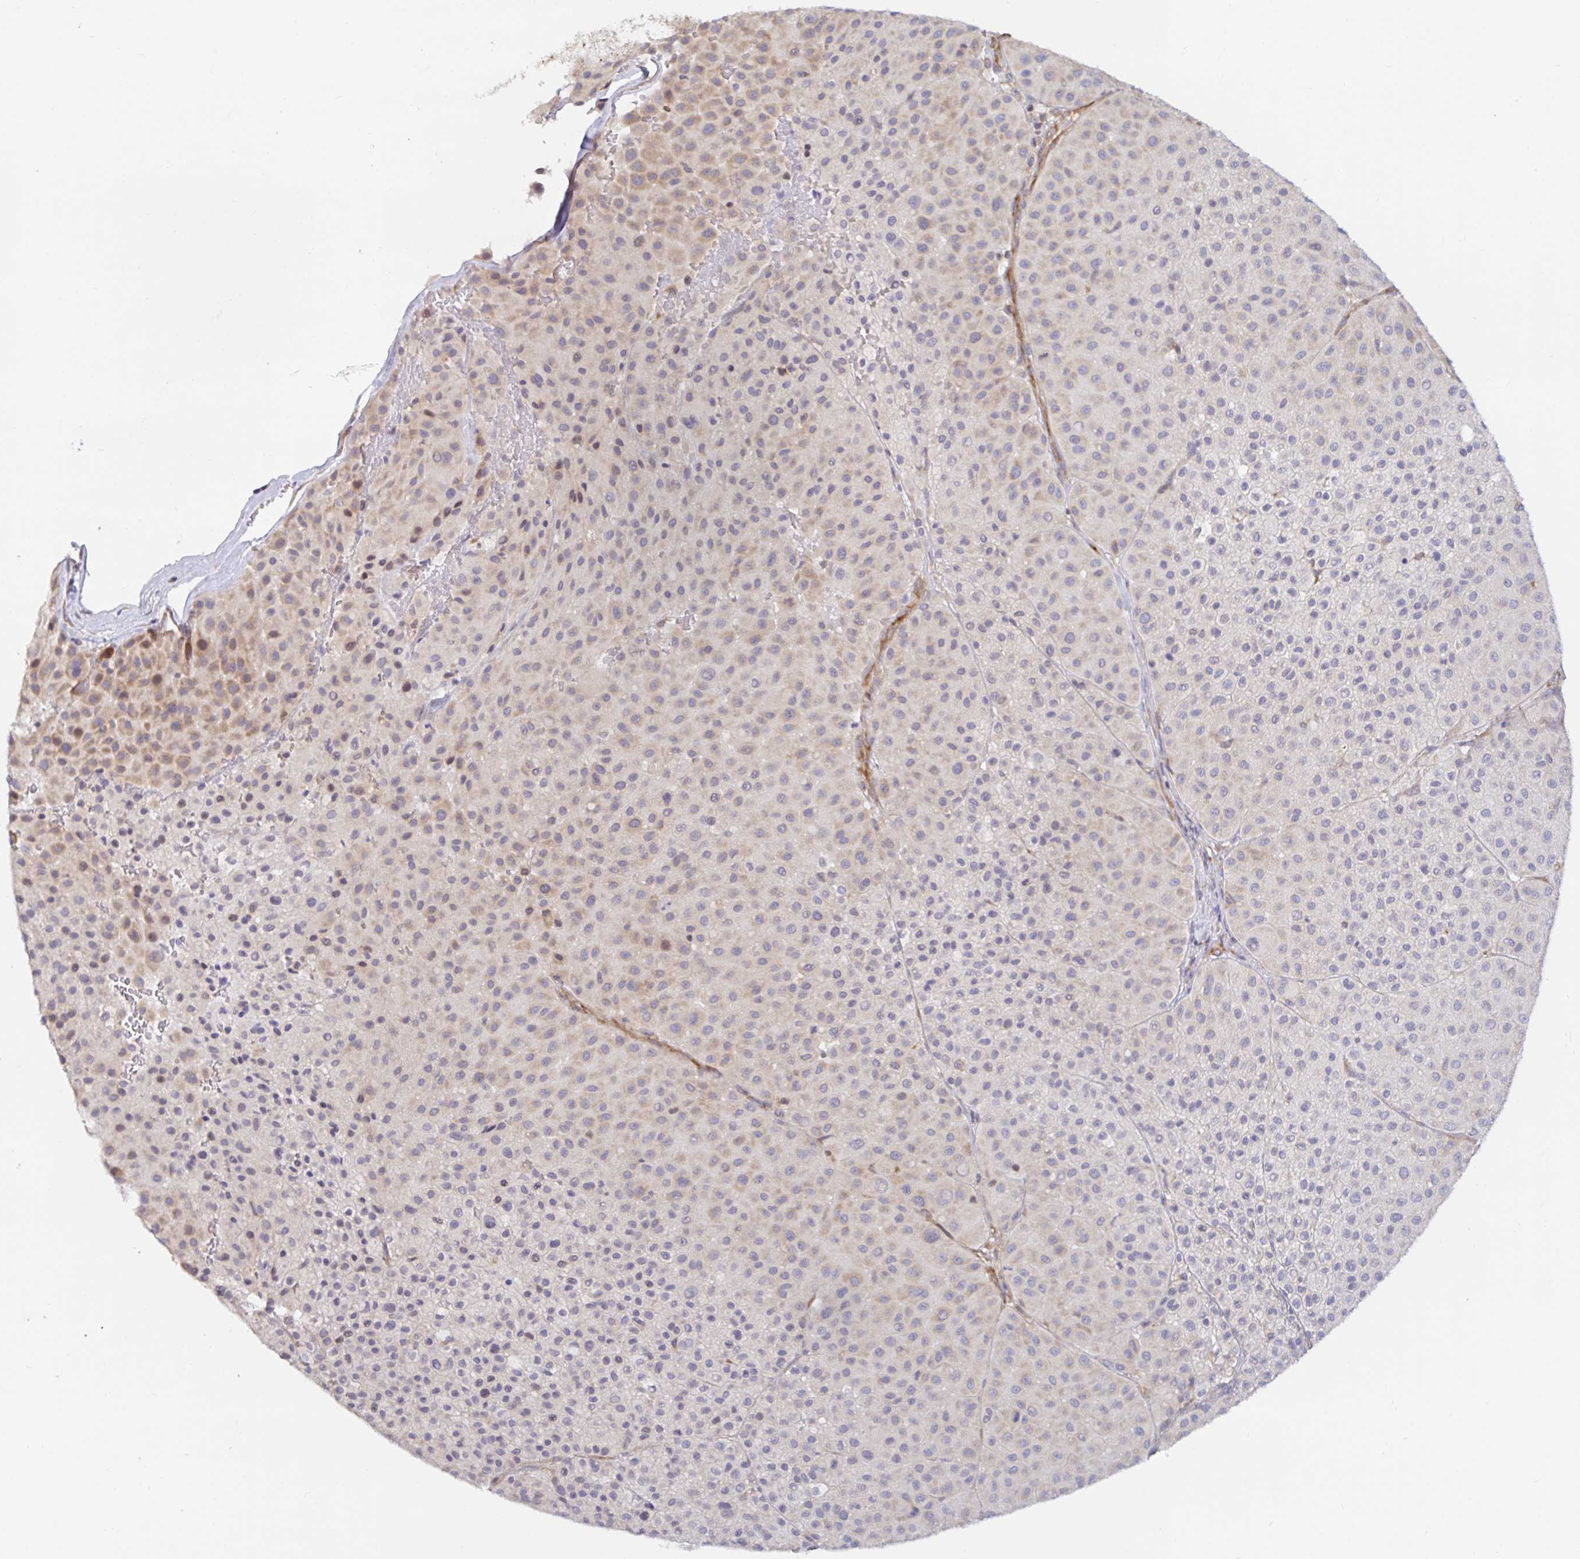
{"staining": {"intensity": "weak", "quantity": "<25%", "location": "cytoplasmic/membranous"}, "tissue": "melanoma", "cell_type": "Tumor cells", "image_type": "cancer", "snomed": [{"axis": "morphology", "description": "Malignant melanoma, Metastatic site"}, {"axis": "topography", "description": "Smooth muscle"}], "caption": "The immunohistochemistry (IHC) micrograph has no significant expression in tumor cells of melanoma tissue.", "gene": "LARP1", "patient": {"sex": "male", "age": 41}}